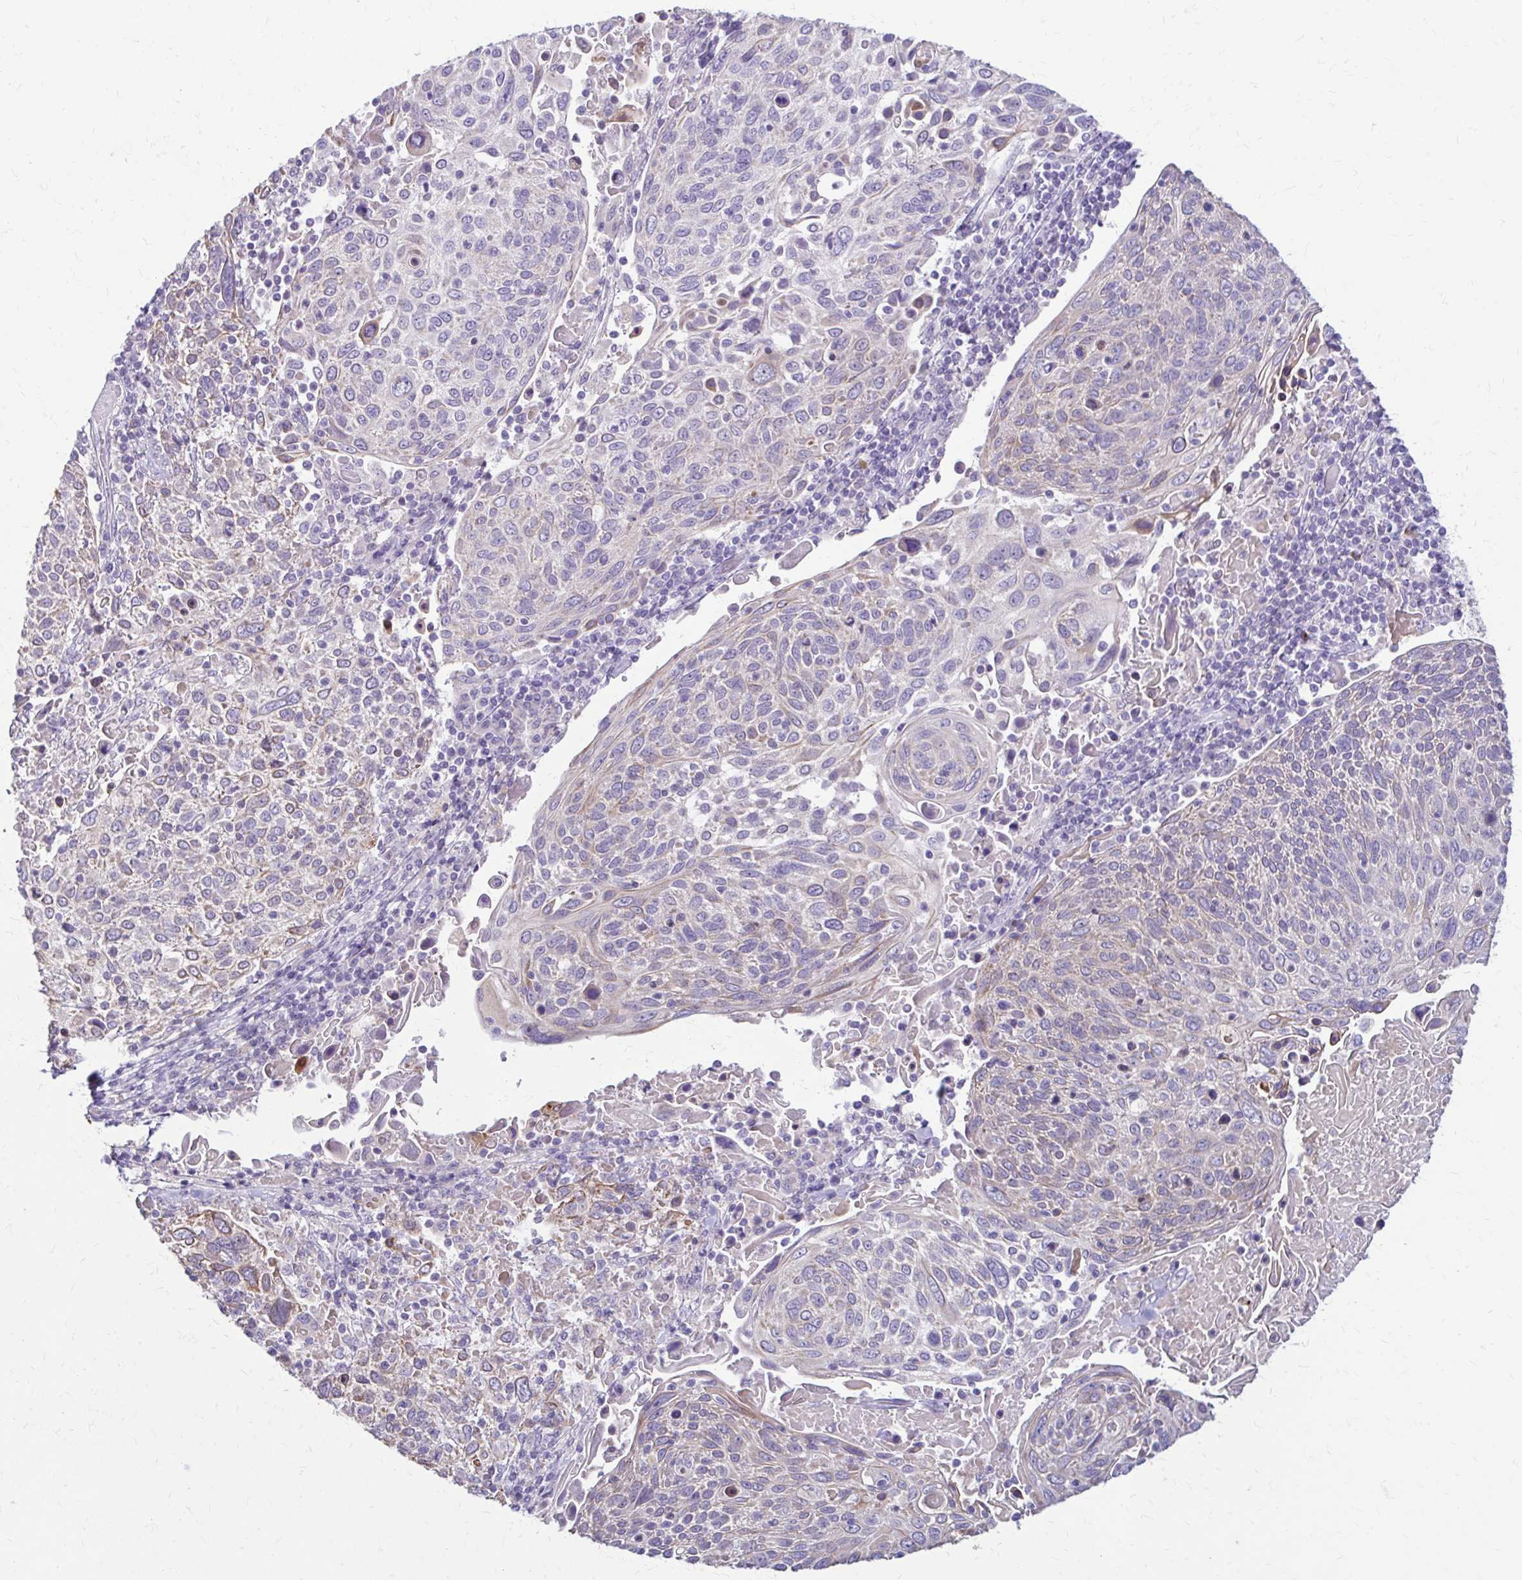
{"staining": {"intensity": "negative", "quantity": "none", "location": "none"}, "tissue": "cervical cancer", "cell_type": "Tumor cells", "image_type": "cancer", "snomed": [{"axis": "morphology", "description": "Squamous cell carcinoma, NOS"}, {"axis": "topography", "description": "Cervix"}], "caption": "Protein analysis of cervical cancer (squamous cell carcinoma) exhibits no significant expression in tumor cells.", "gene": "SAMD13", "patient": {"sex": "female", "age": 61}}